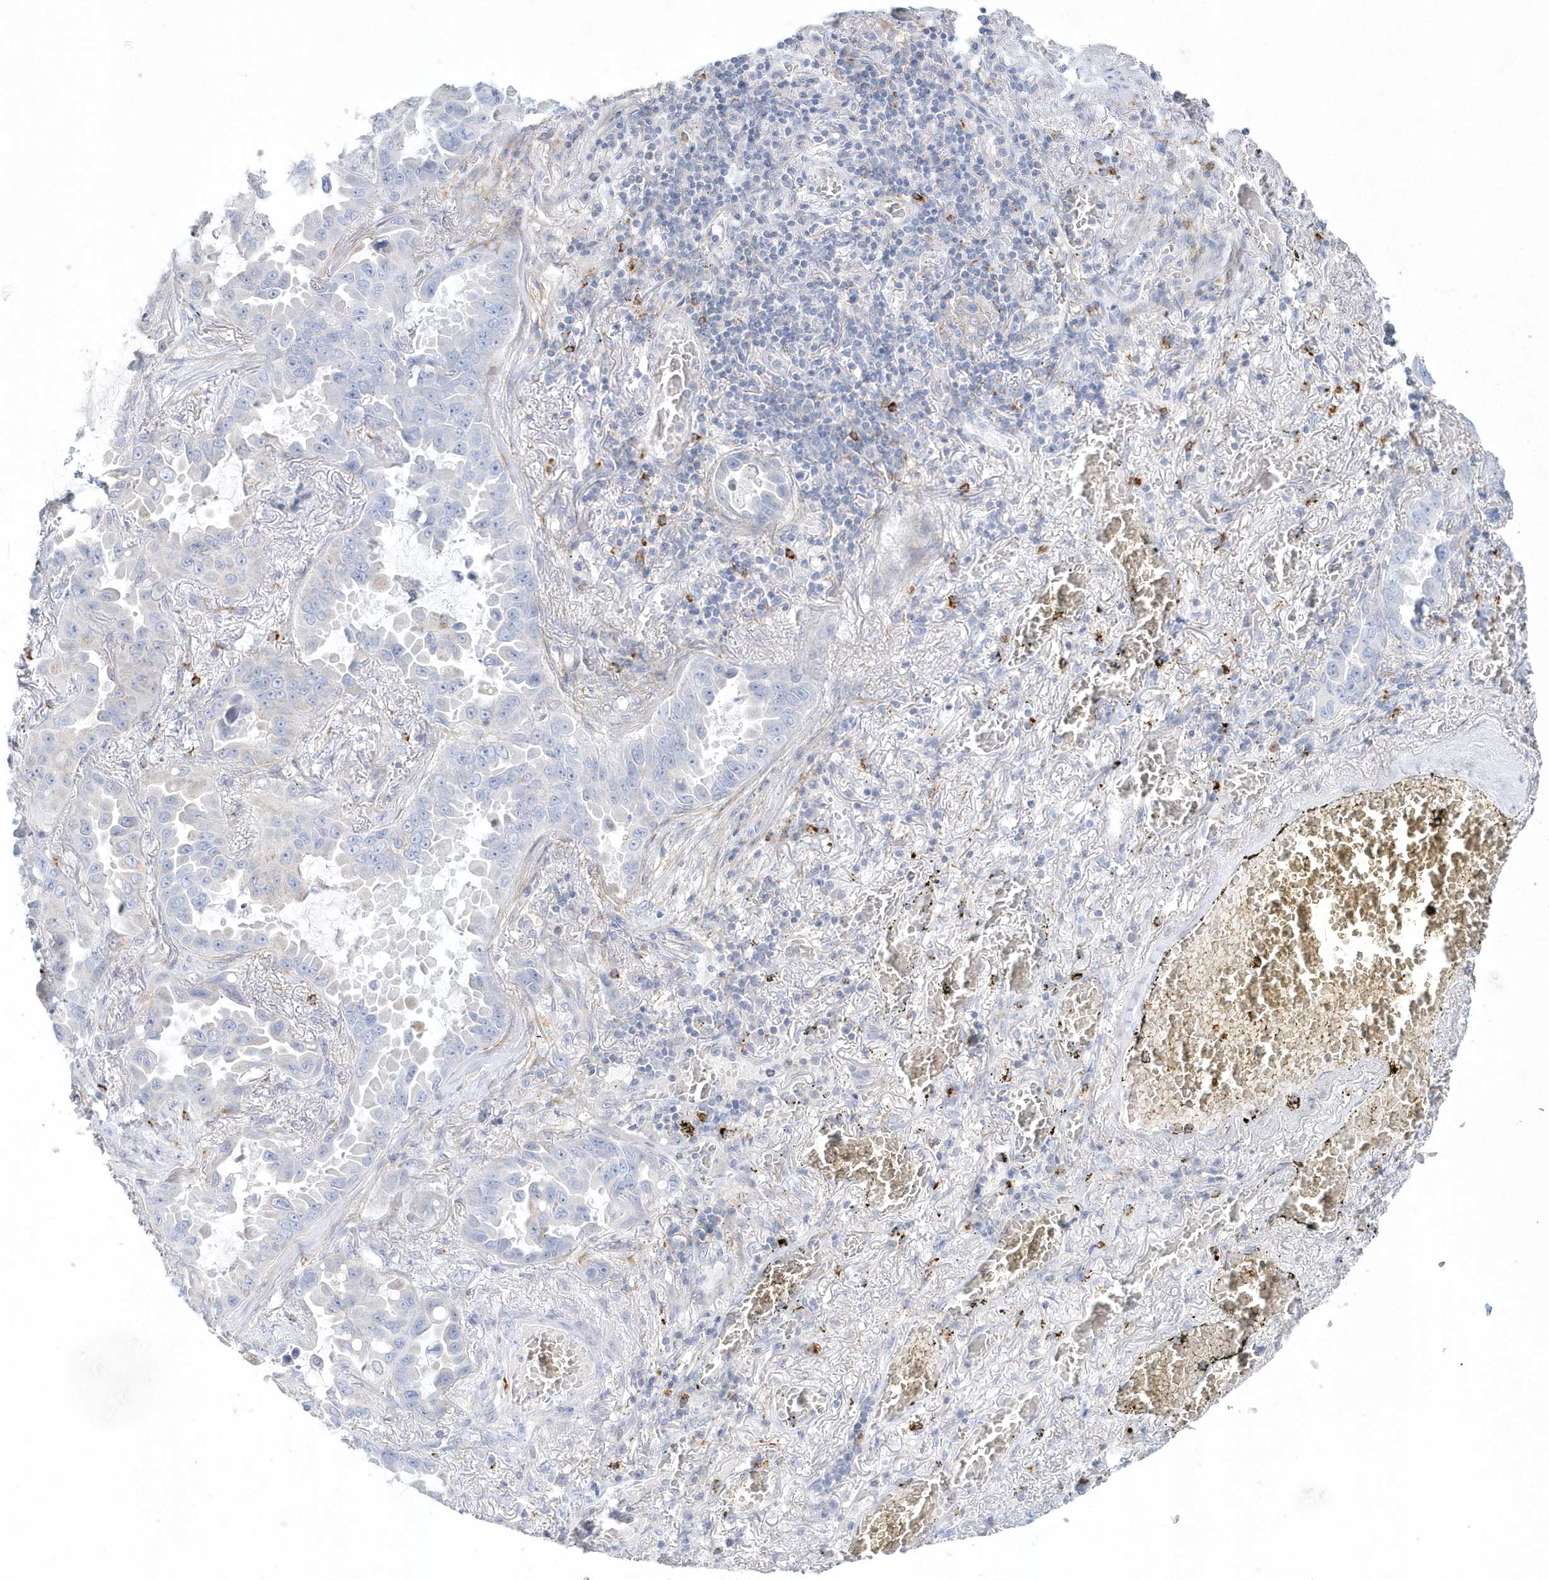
{"staining": {"intensity": "negative", "quantity": "none", "location": "none"}, "tissue": "lung cancer", "cell_type": "Tumor cells", "image_type": "cancer", "snomed": [{"axis": "morphology", "description": "Adenocarcinoma, NOS"}, {"axis": "topography", "description": "Lung"}], "caption": "A micrograph of human lung adenocarcinoma is negative for staining in tumor cells.", "gene": "DNAH1", "patient": {"sex": "male", "age": 64}}